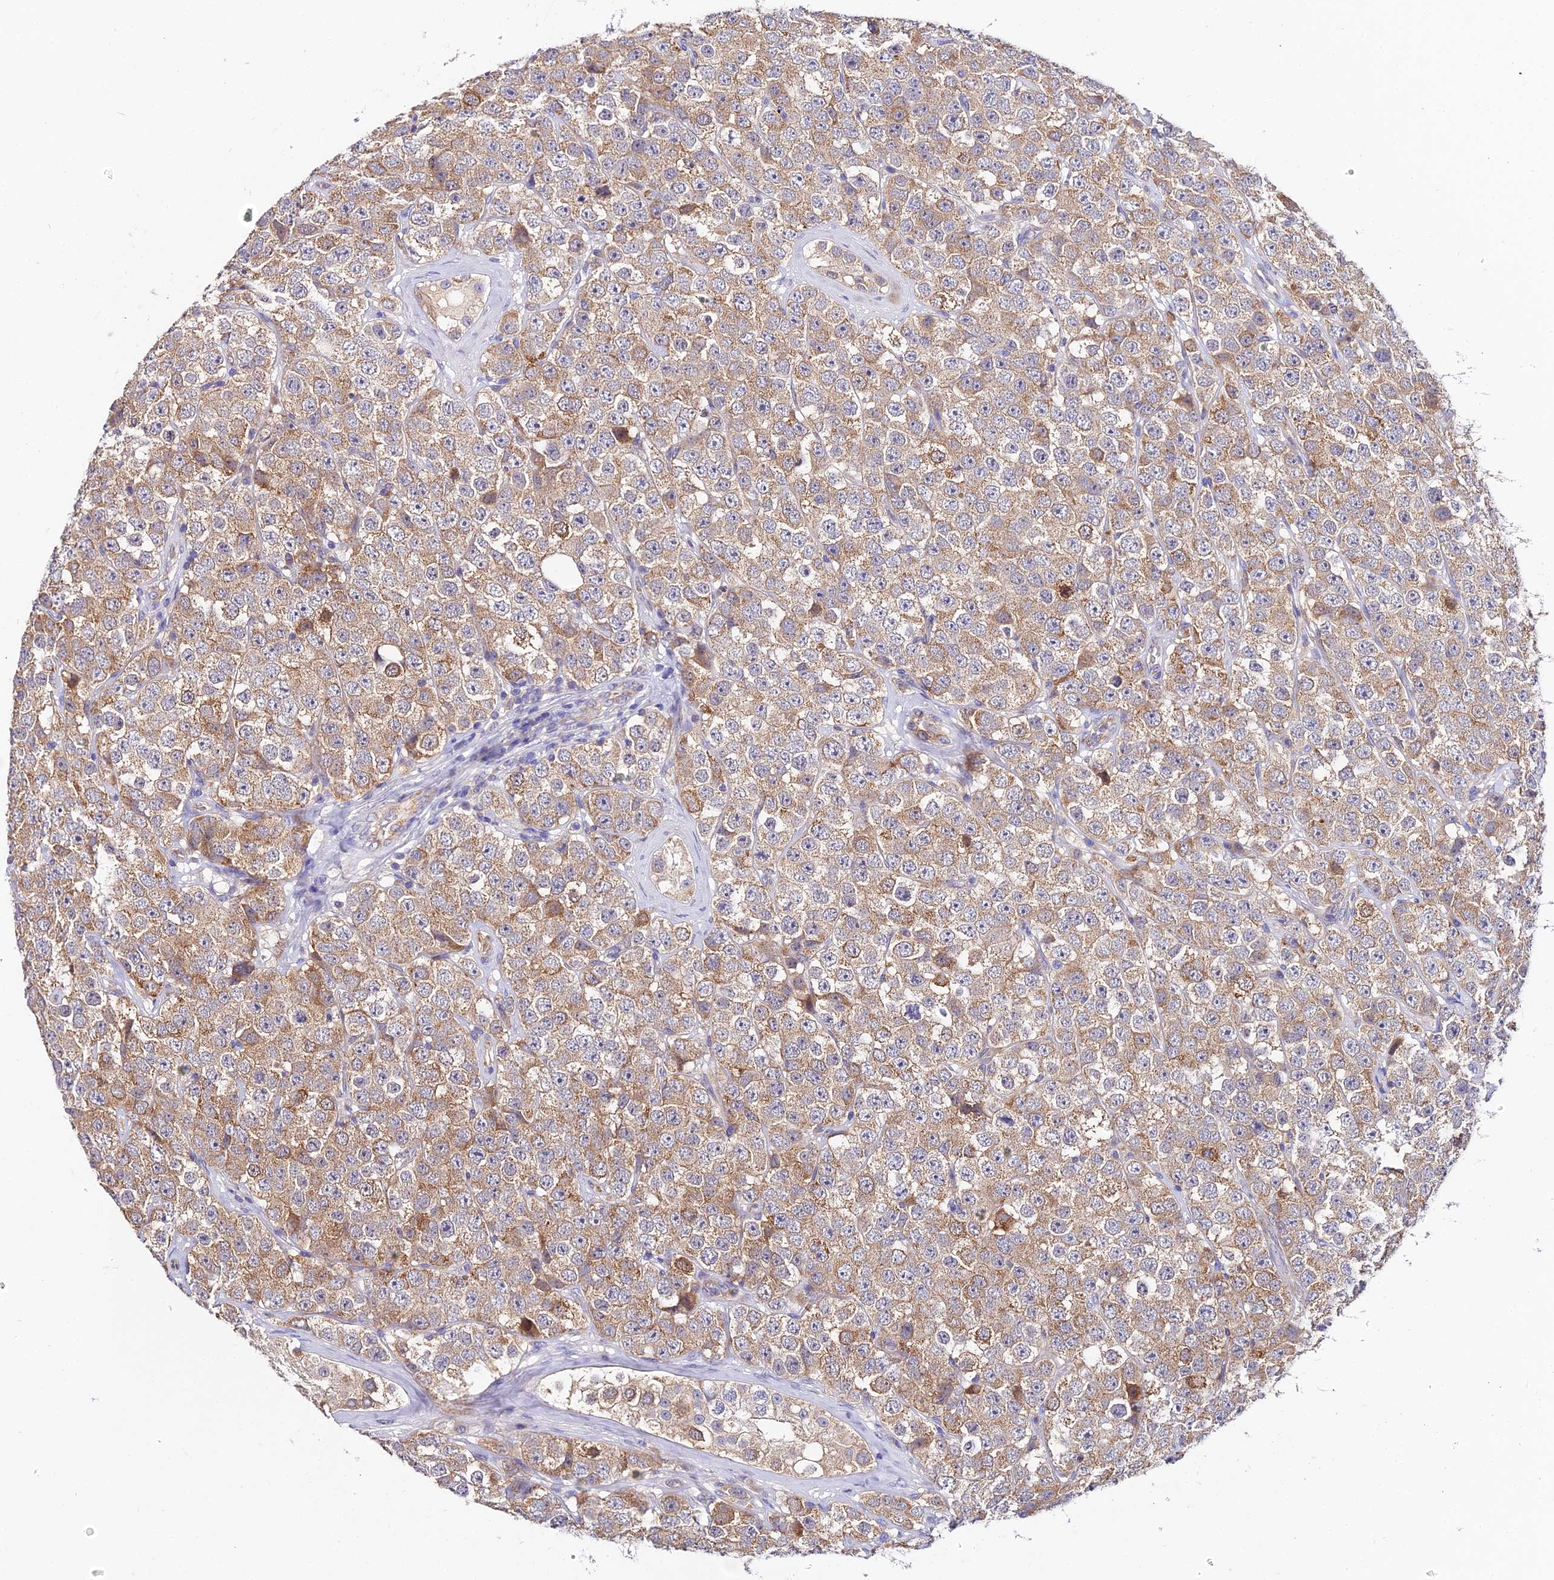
{"staining": {"intensity": "moderate", "quantity": ">75%", "location": "cytoplasmic/membranous"}, "tissue": "testis cancer", "cell_type": "Tumor cells", "image_type": "cancer", "snomed": [{"axis": "morphology", "description": "Seminoma, NOS"}, {"axis": "topography", "description": "Testis"}], "caption": "Brown immunohistochemical staining in human testis cancer shows moderate cytoplasmic/membranous positivity in about >75% of tumor cells.", "gene": "ZBED8", "patient": {"sex": "male", "age": 28}}